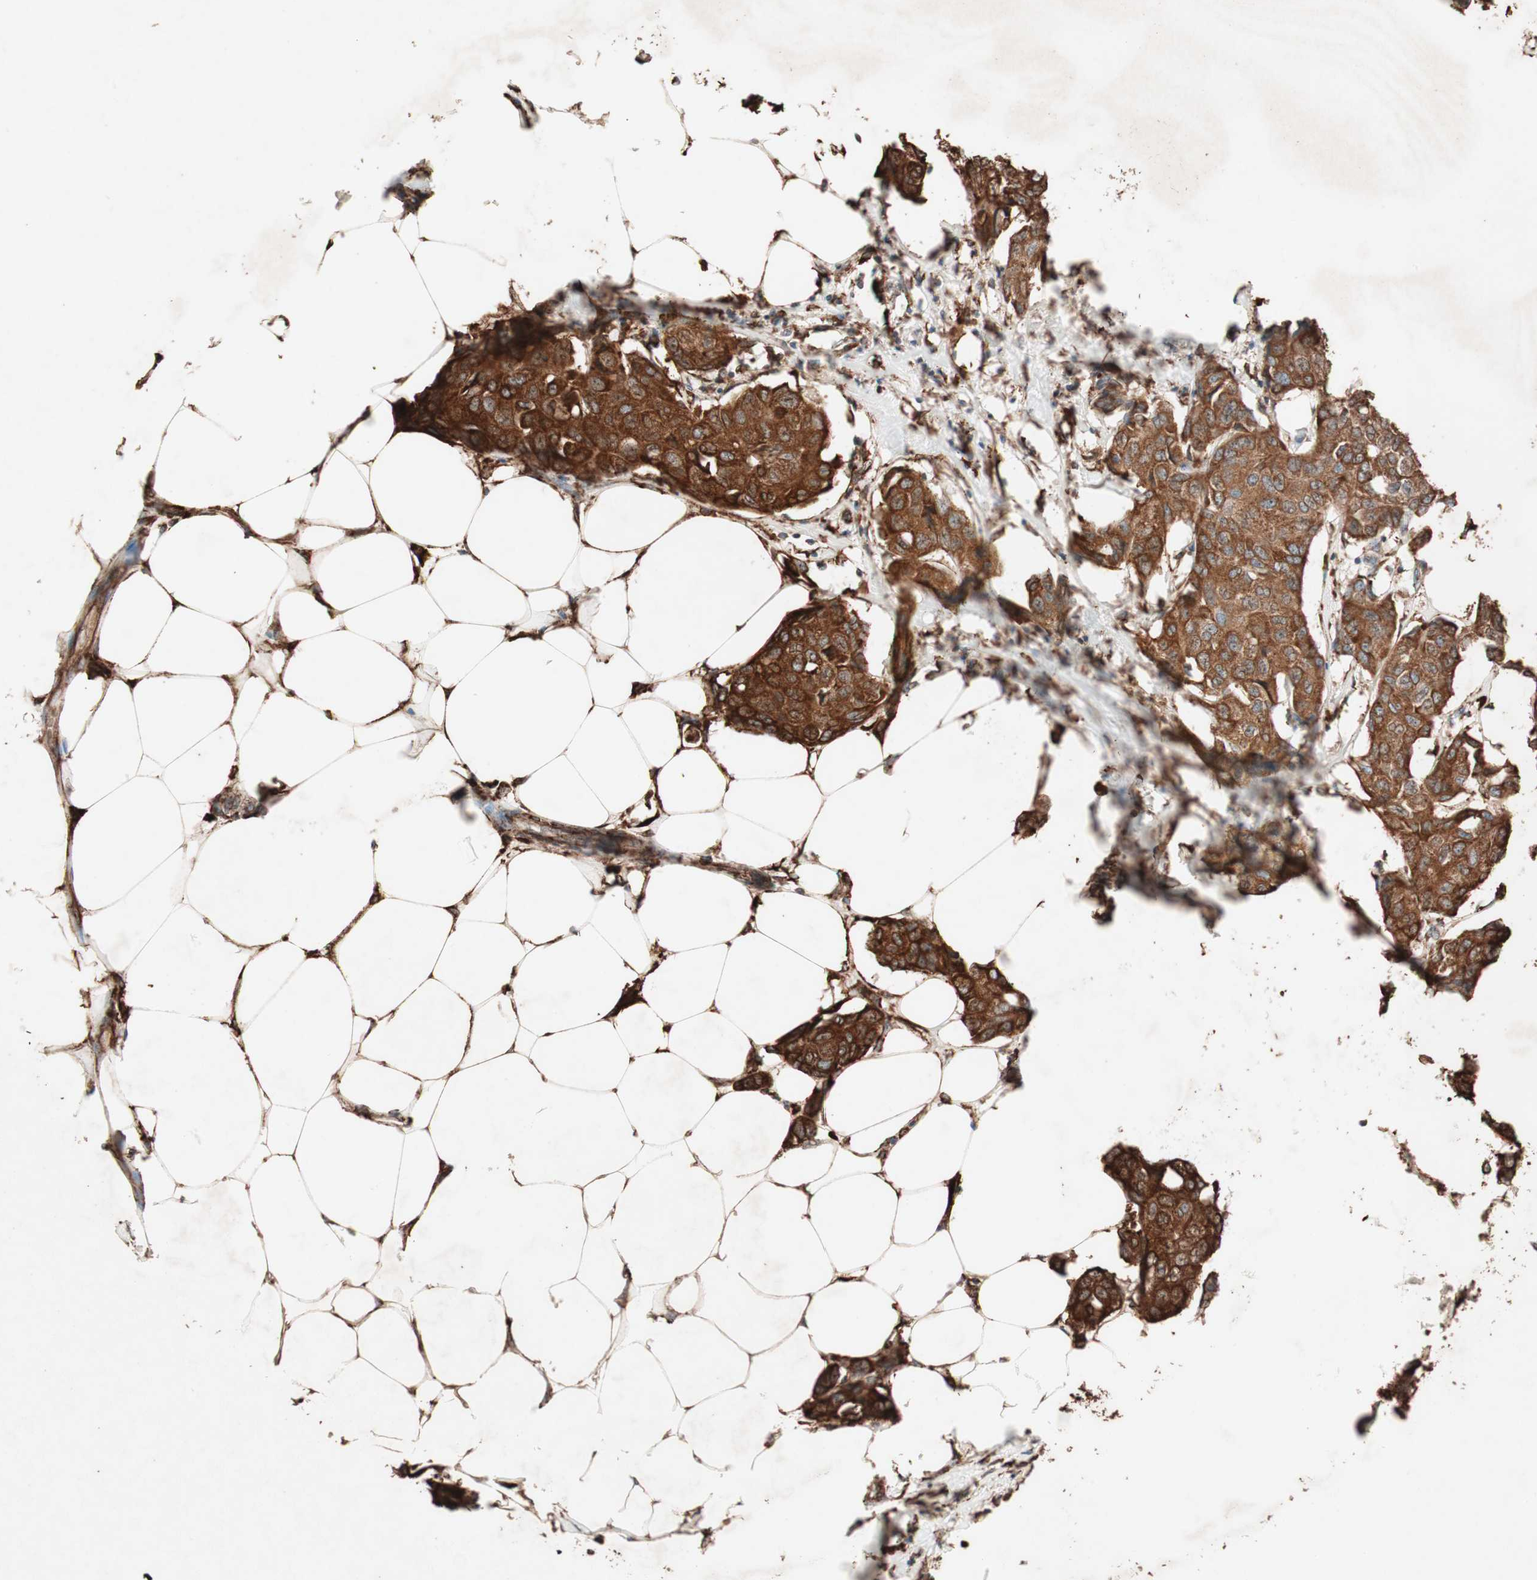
{"staining": {"intensity": "strong", "quantity": ">75%", "location": "cytoplasmic/membranous"}, "tissue": "breast cancer", "cell_type": "Tumor cells", "image_type": "cancer", "snomed": [{"axis": "morphology", "description": "Duct carcinoma"}, {"axis": "topography", "description": "Breast"}], "caption": "Intraductal carcinoma (breast) was stained to show a protein in brown. There is high levels of strong cytoplasmic/membranous expression in about >75% of tumor cells. The protein is stained brown, and the nuclei are stained in blue (DAB (3,3'-diaminobenzidine) IHC with brightfield microscopy, high magnification).", "gene": "VEGFA", "patient": {"sex": "female", "age": 80}}